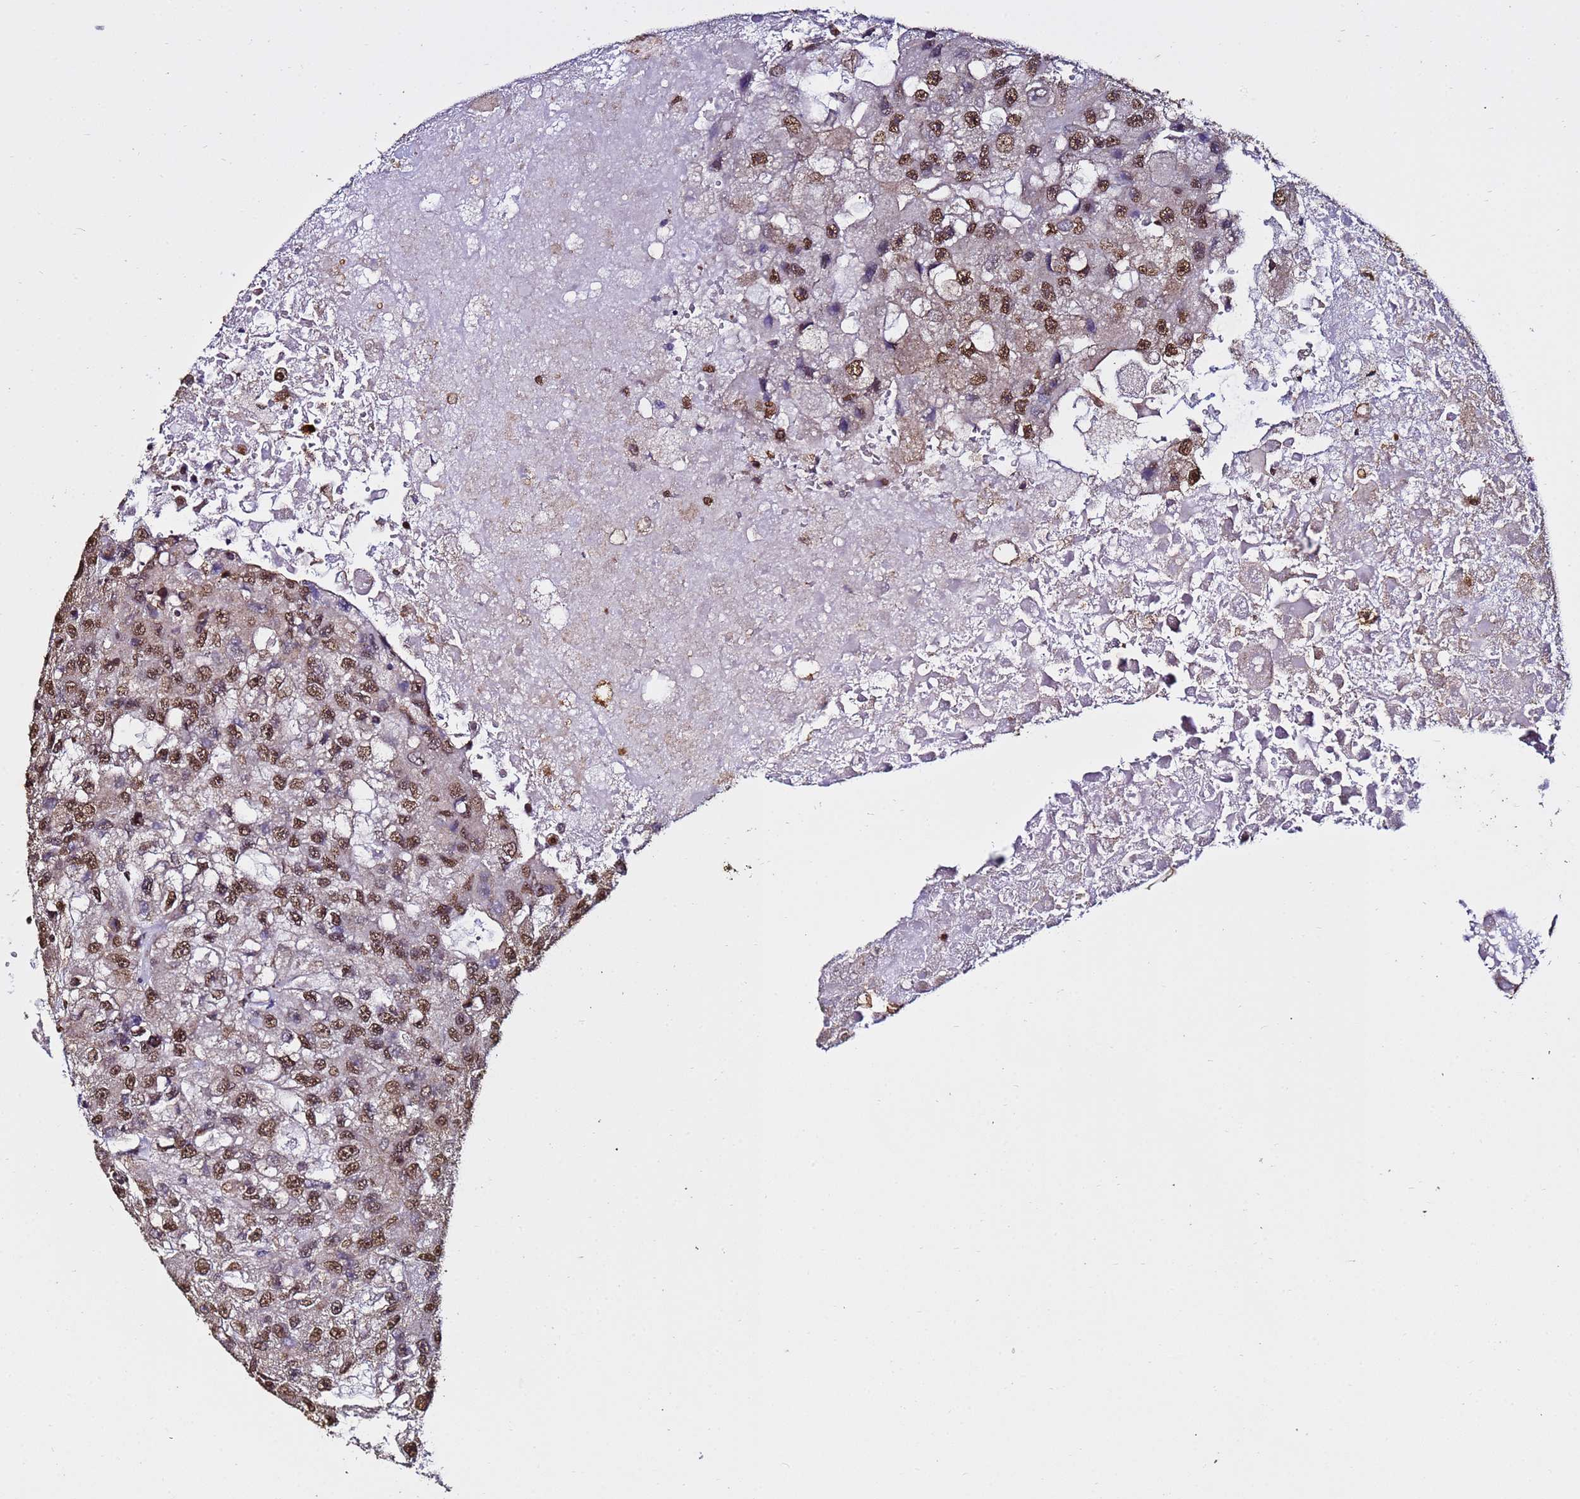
{"staining": {"intensity": "strong", "quantity": ">75%", "location": "nuclear"}, "tissue": "renal cancer", "cell_type": "Tumor cells", "image_type": "cancer", "snomed": [{"axis": "morphology", "description": "Adenocarcinoma, NOS"}, {"axis": "topography", "description": "Kidney"}], "caption": "High-magnification brightfield microscopy of renal adenocarcinoma stained with DAB (3,3'-diaminobenzidine) (brown) and counterstained with hematoxylin (blue). tumor cells exhibit strong nuclear staining is seen in about>75% of cells. (Stains: DAB in brown, nuclei in blue, Microscopy: brightfield microscopy at high magnification).", "gene": "TRIP6", "patient": {"sex": "male", "age": 63}}